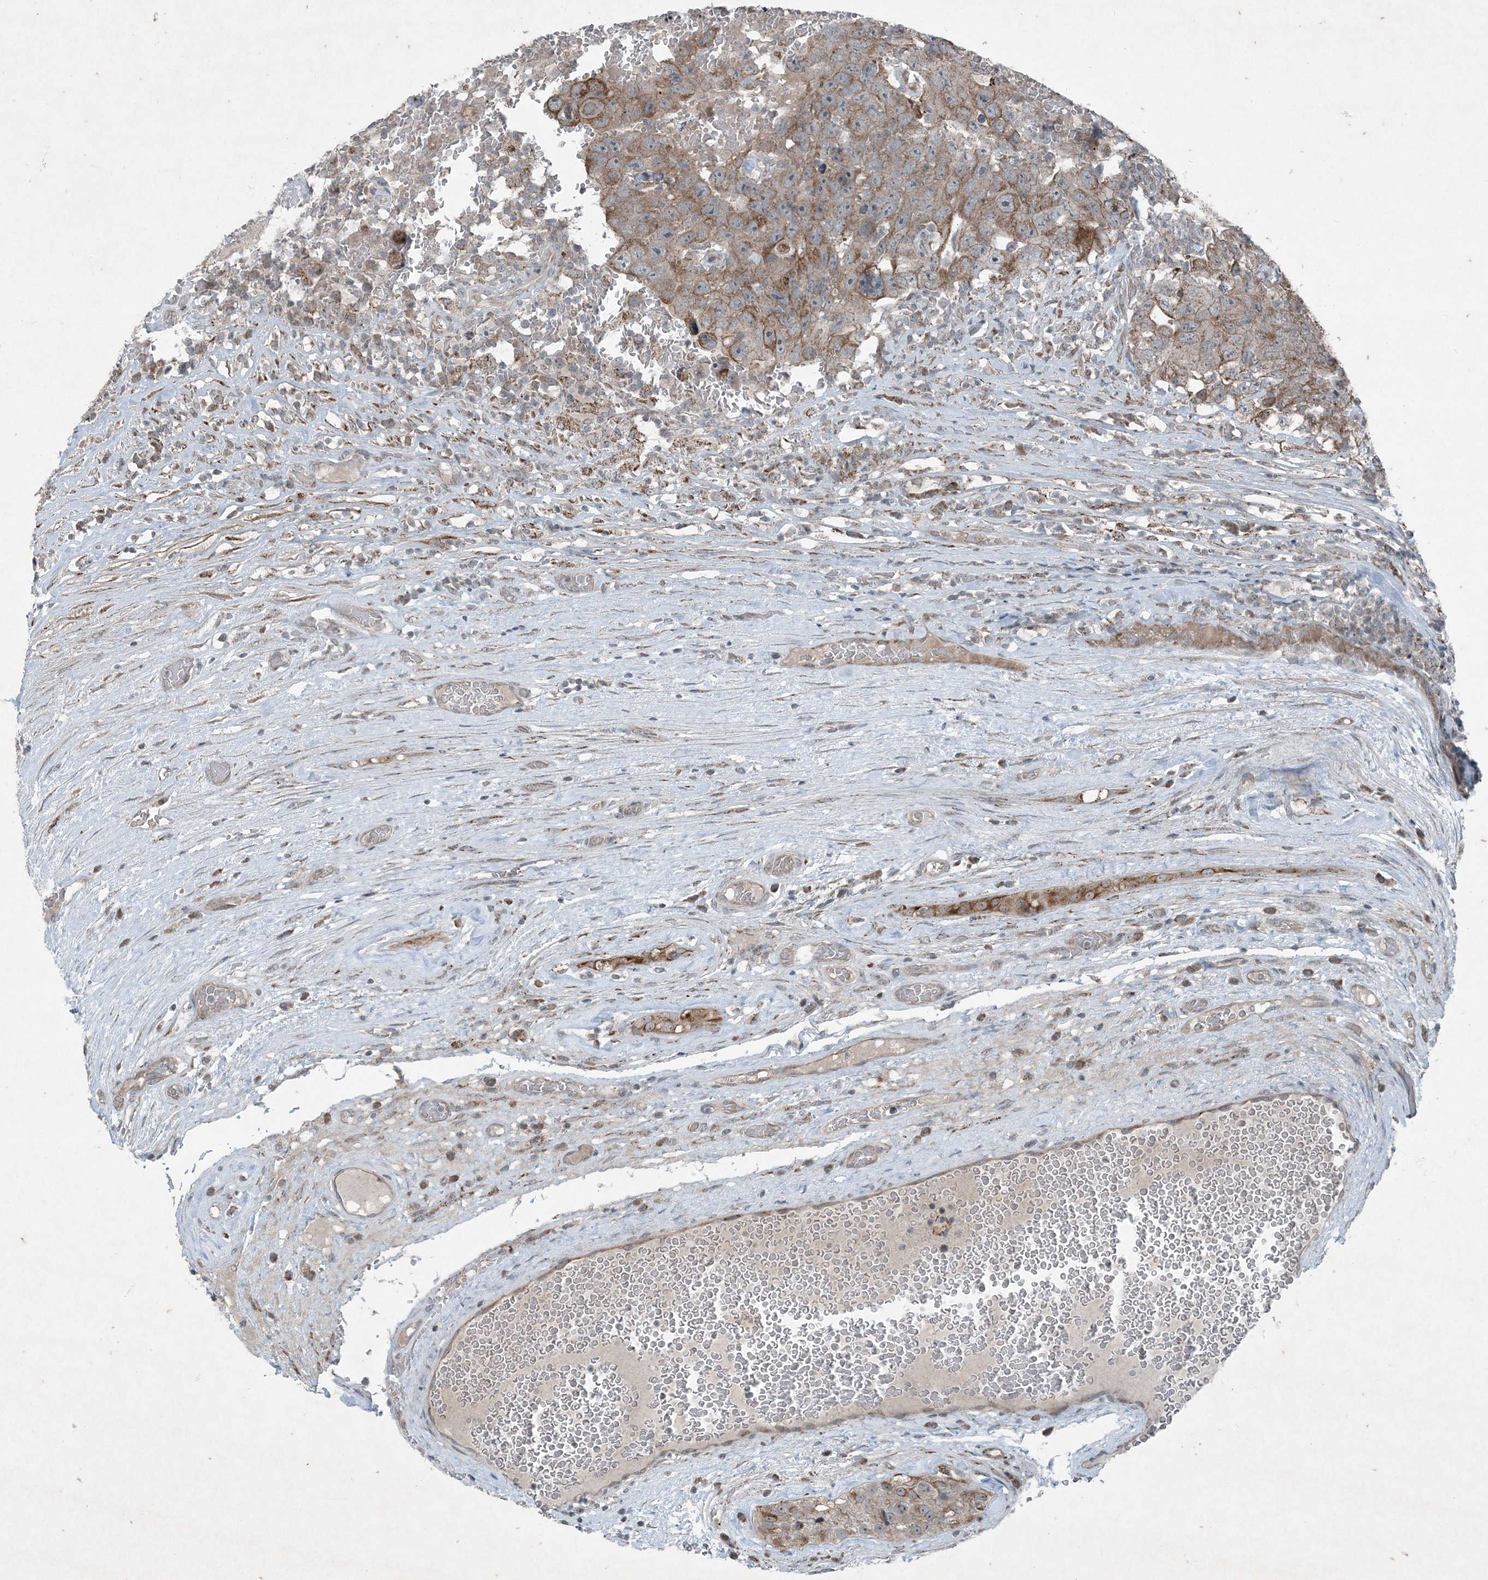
{"staining": {"intensity": "moderate", "quantity": ">75%", "location": "cytoplasmic/membranous"}, "tissue": "testis cancer", "cell_type": "Tumor cells", "image_type": "cancer", "snomed": [{"axis": "morphology", "description": "Carcinoma, Embryonal, NOS"}, {"axis": "topography", "description": "Testis"}], "caption": "IHC staining of embryonal carcinoma (testis), which reveals medium levels of moderate cytoplasmic/membranous staining in about >75% of tumor cells indicating moderate cytoplasmic/membranous protein staining. The staining was performed using DAB (brown) for protein detection and nuclei were counterstained in hematoxylin (blue).", "gene": "PC", "patient": {"sex": "male", "age": 26}}